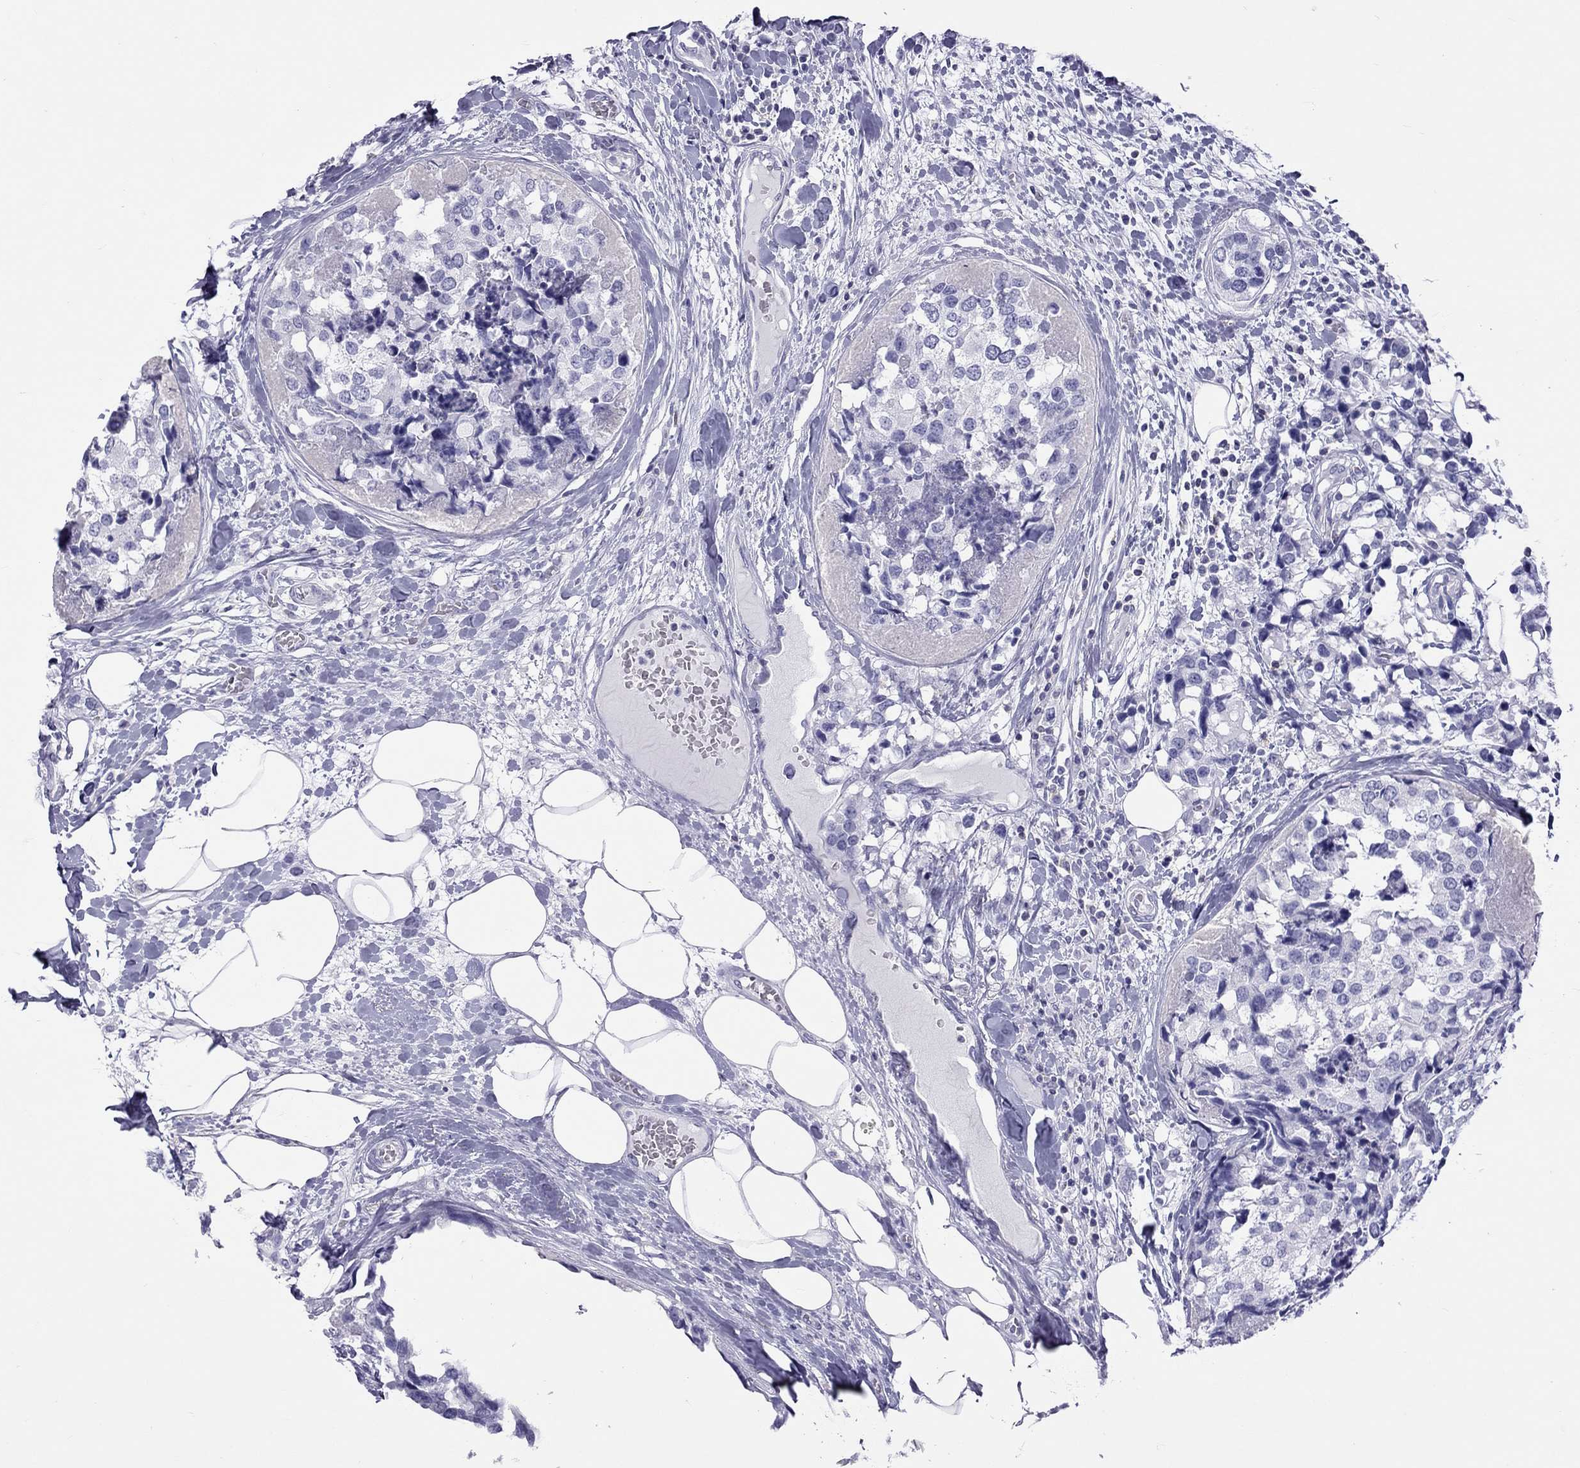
{"staining": {"intensity": "negative", "quantity": "none", "location": "none"}, "tissue": "breast cancer", "cell_type": "Tumor cells", "image_type": "cancer", "snomed": [{"axis": "morphology", "description": "Lobular carcinoma"}, {"axis": "topography", "description": "Breast"}], "caption": "Immunohistochemical staining of breast cancer reveals no significant expression in tumor cells.", "gene": "STAG3", "patient": {"sex": "female", "age": 59}}